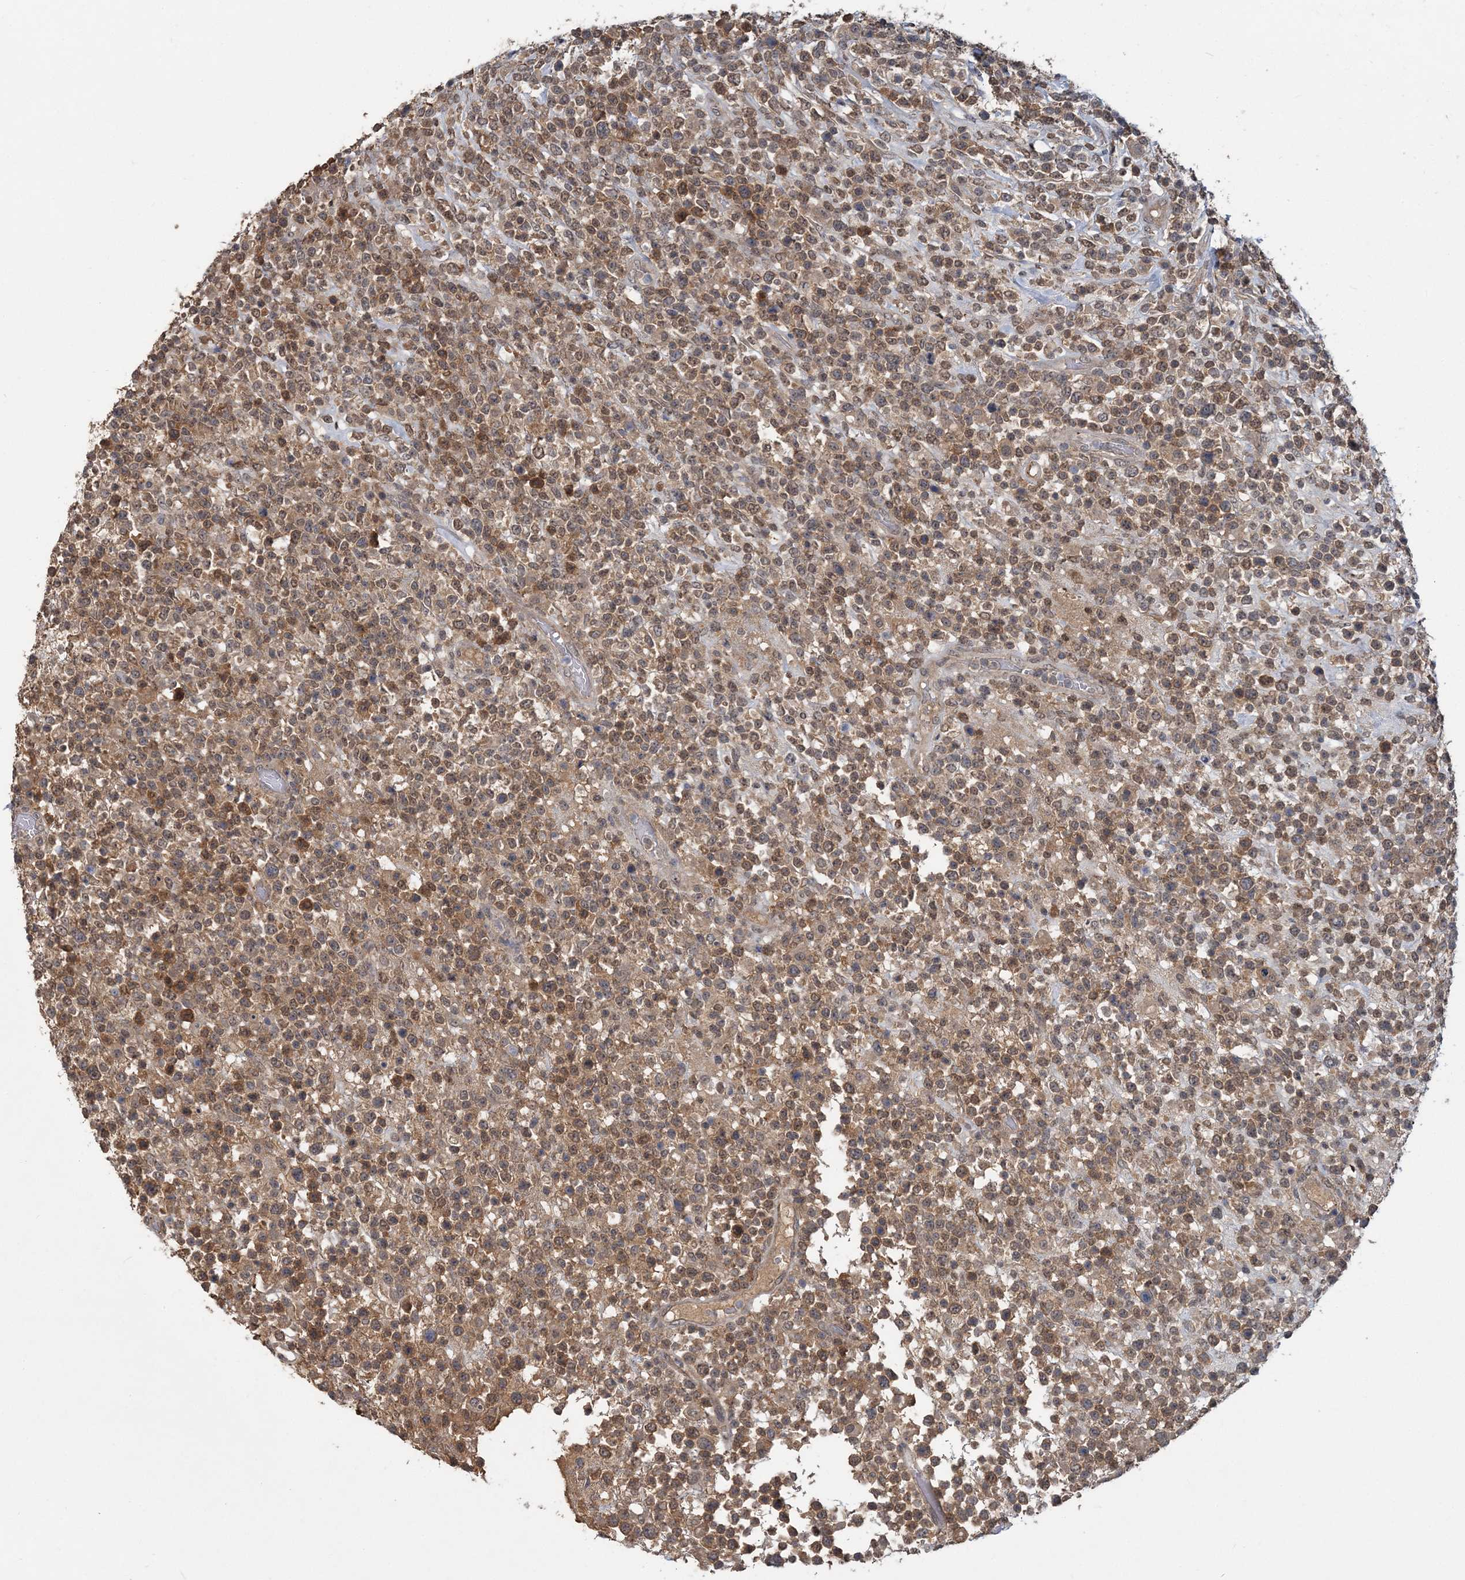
{"staining": {"intensity": "moderate", "quantity": ">75%", "location": "cytoplasmic/membranous,nuclear"}, "tissue": "lymphoma", "cell_type": "Tumor cells", "image_type": "cancer", "snomed": [{"axis": "morphology", "description": "Malignant lymphoma, non-Hodgkin's type, High grade"}, {"axis": "topography", "description": "Colon"}], "caption": "This histopathology image shows immunohistochemistry (IHC) staining of human high-grade malignant lymphoma, non-Hodgkin's type, with medium moderate cytoplasmic/membranous and nuclear positivity in approximately >75% of tumor cells.", "gene": "RNF25", "patient": {"sex": "female", "age": 53}}